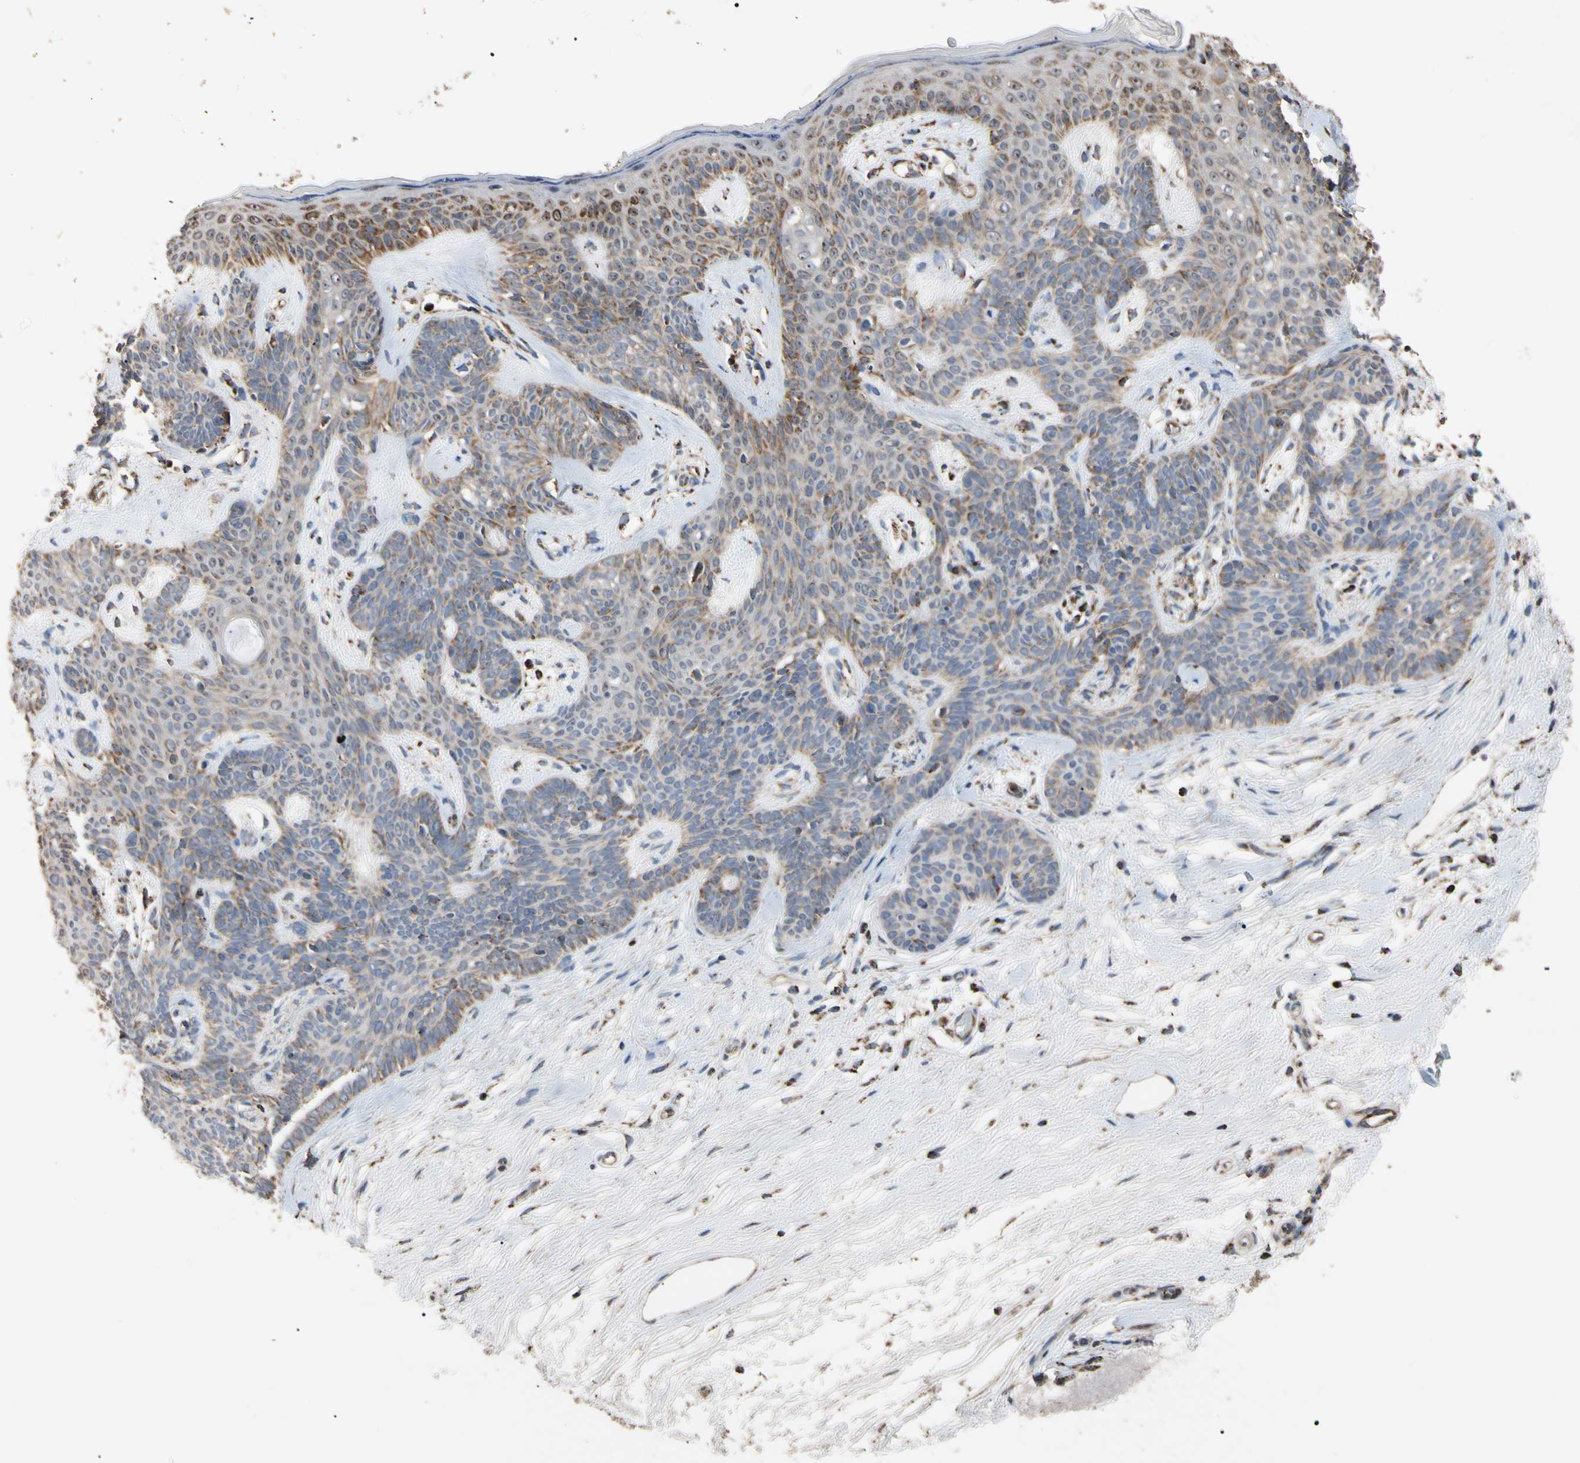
{"staining": {"intensity": "moderate", "quantity": ">75%", "location": "cytoplasmic/membranous"}, "tissue": "skin cancer", "cell_type": "Tumor cells", "image_type": "cancer", "snomed": [{"axis": "morphology", "description": "Developmental malformation"}, {"axis": "morphology", "description": "Basal cell carcinoma"}, {"axis": "topography", "description": "Skin"}], "caption": "Skin cancer (basal cell carcinoma) stained for a protein reveals moderate cytoplasmic/membranous positivity in tumor cells.", "gene": "FAM110B", "patient": {"sex": "female", "age": 62}}